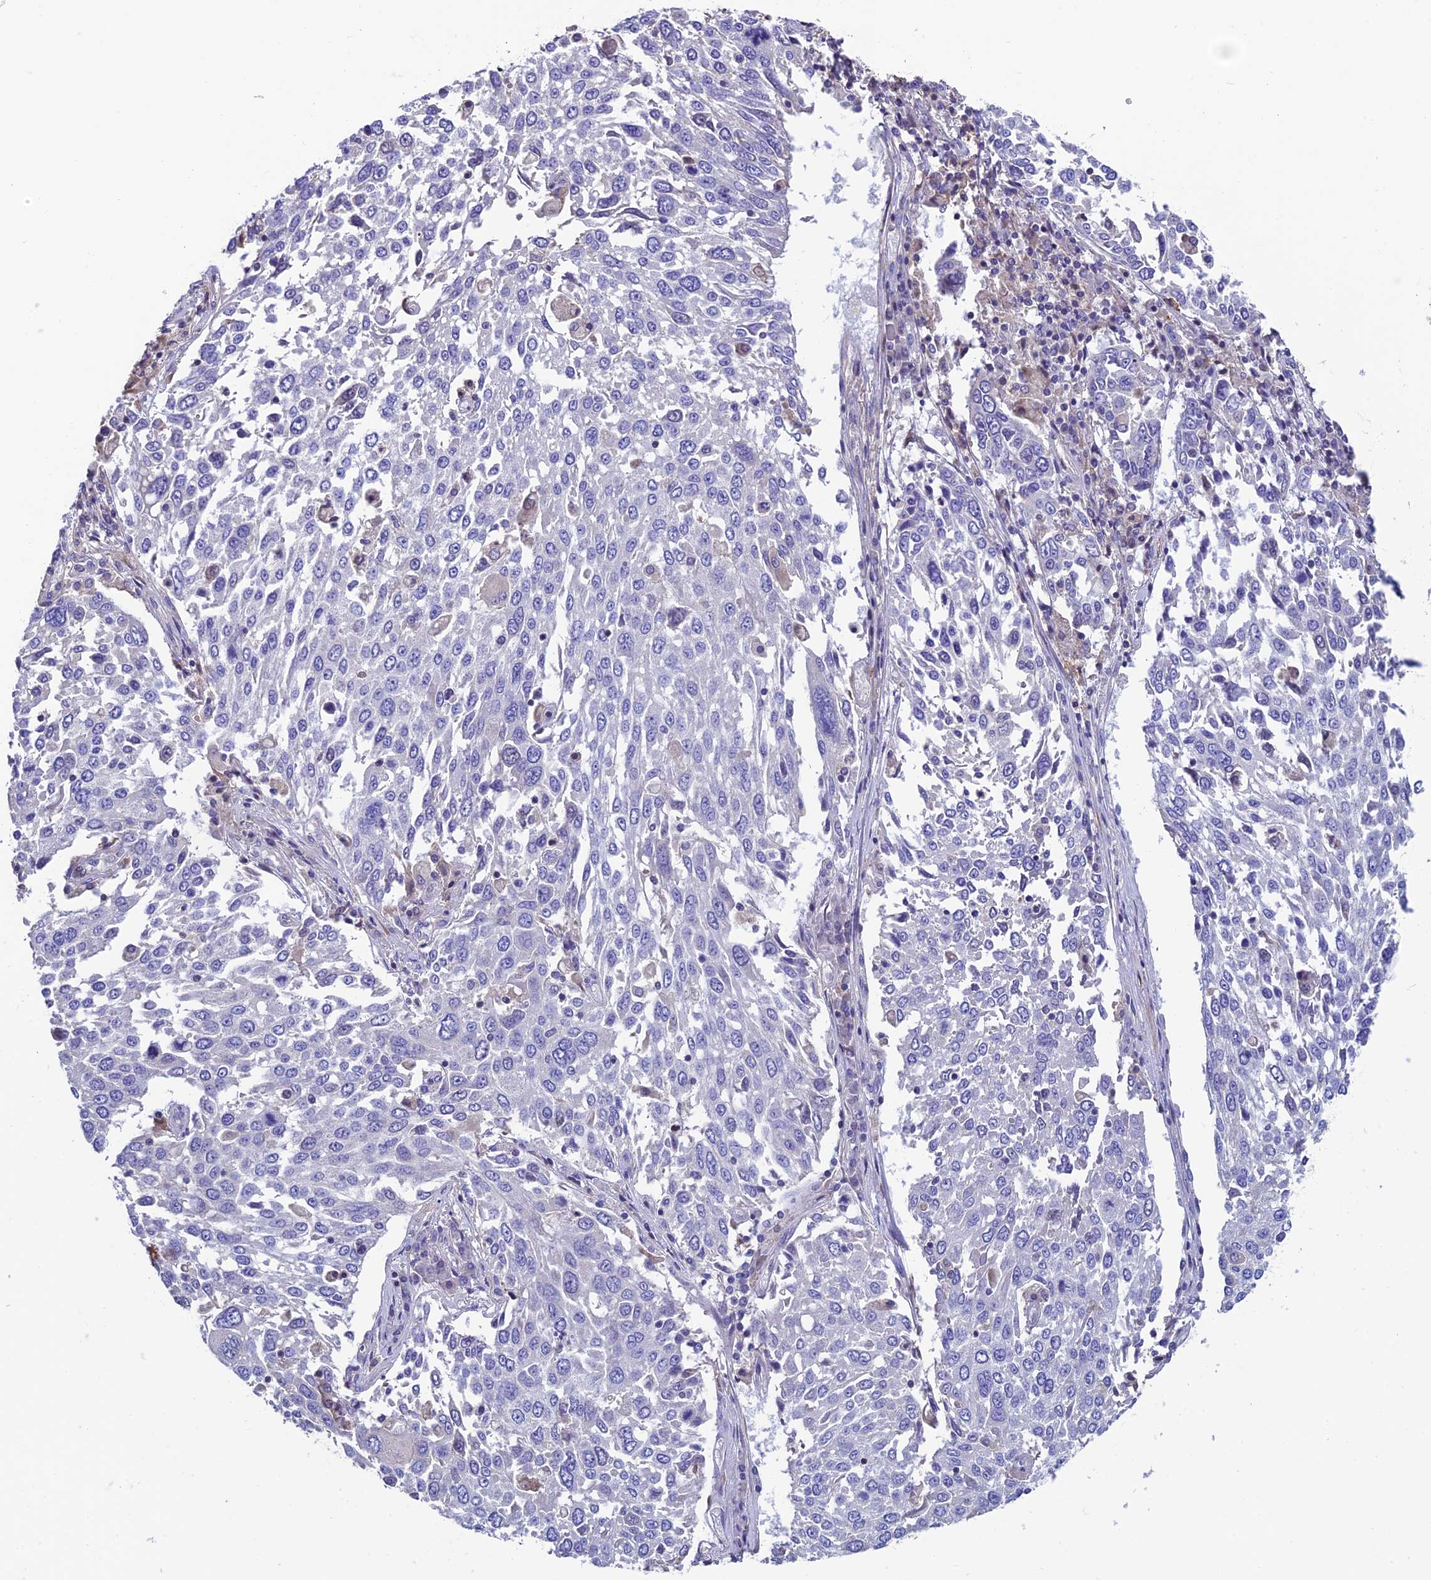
{"staining": {"intensity": "negative", "quantity": "none", "location": "none"}, "tissue": "lung cancer", "cell_type": "Tumor cells", "image_type": "cancer", "snomed": [{"axis": "morphology", "description": "Squamous cell carcinoma, NOS"}, {"axis": "topography", "description": "Lung"}], "caption": "DAB immunohistochemical staining of human lung squamous cell carcinoma exhibits no significant expression in tumor cells. (DAB (3,3'-diaminobenzidine) IHC visualized using brightfield microscopy, high magnification).", "gene": "FAM178B", "patient": {"sex": "male", "age": 65}}